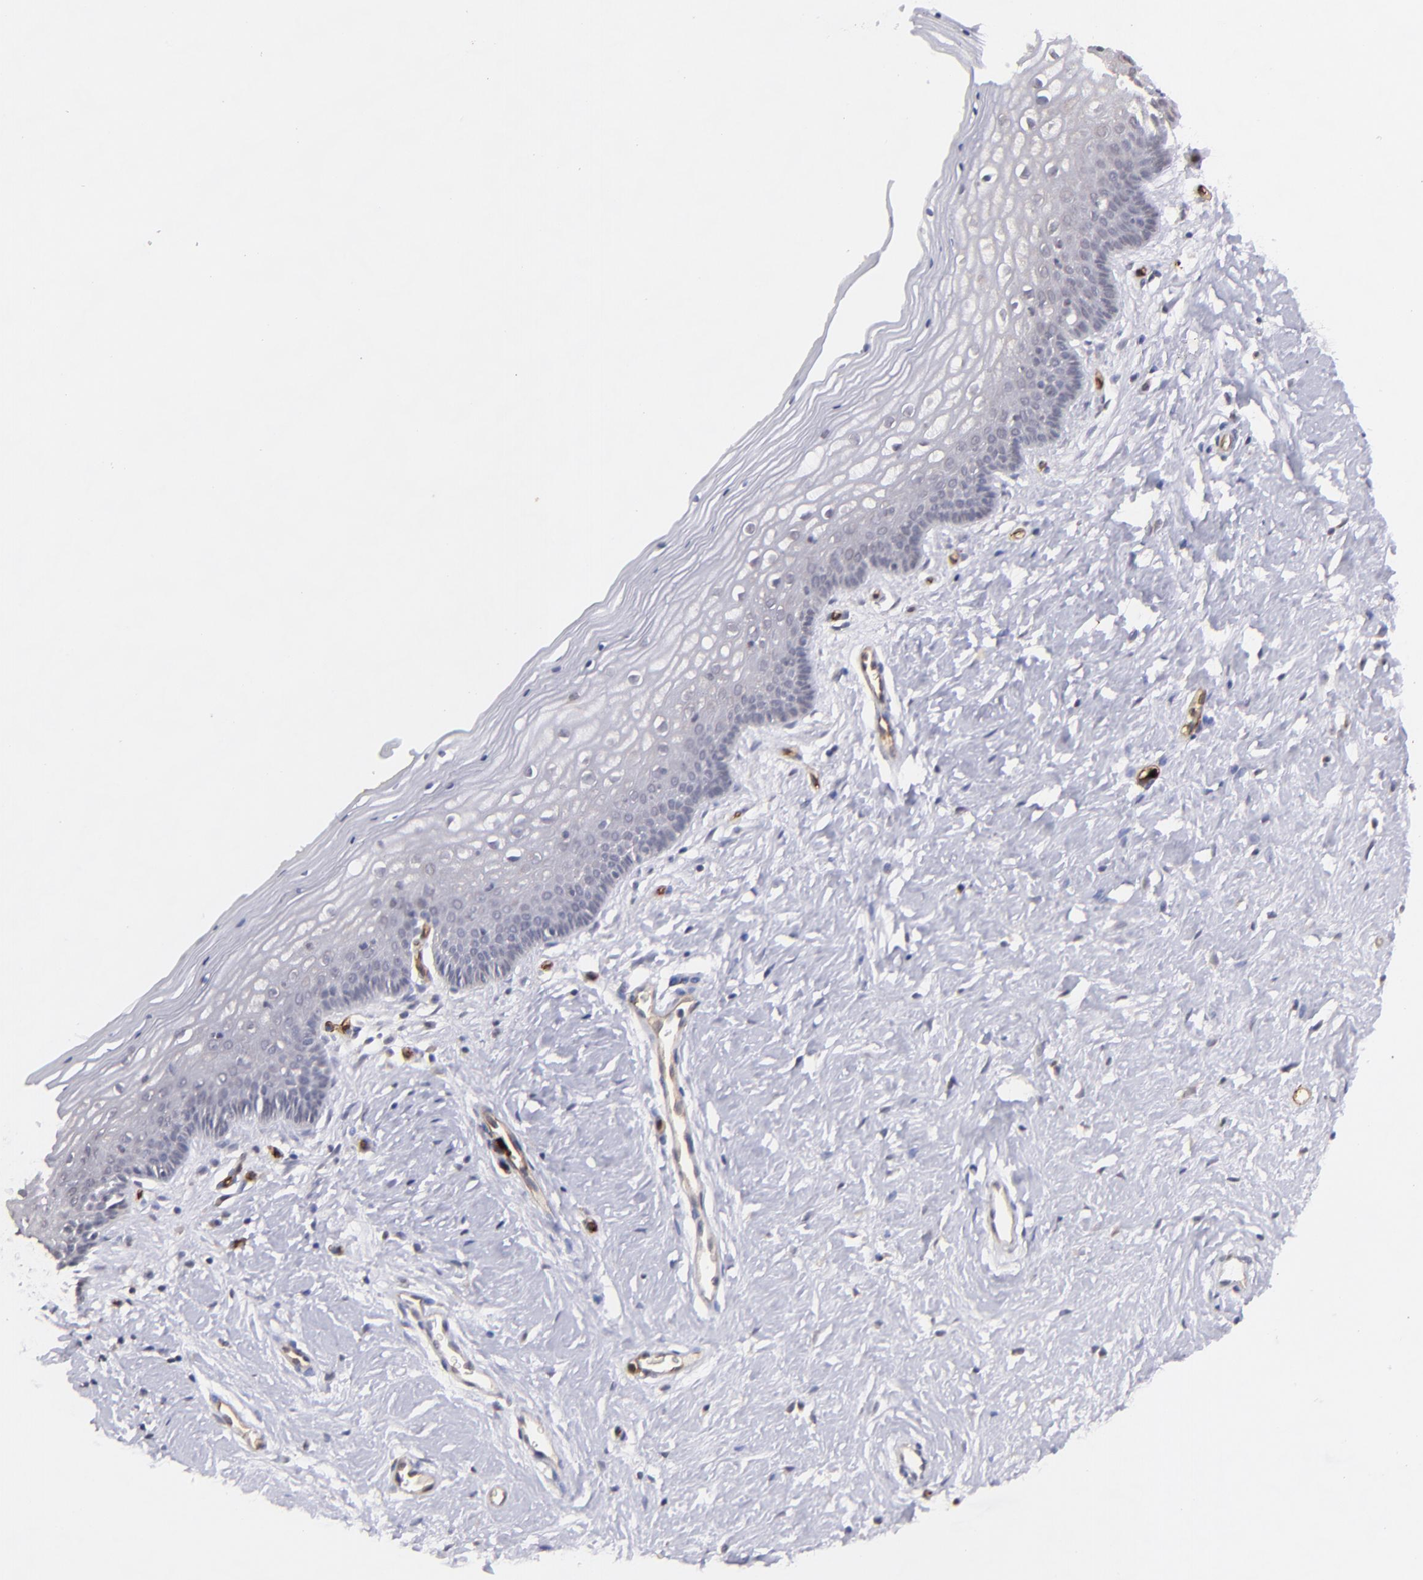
{"staining": {"intensity": "negative", "quantity": "none", "location": "none"}, "tissue": "vagina", "cell_type": "Squamous epithelial cells", "image_type": "normal", "snomed": [{"axis": "morphology", "description": "Normal tissue, NOS"}, {"axis": "topography", "description": "Vagina"}], "caption": "The photomicrograph reveals no staining of squamous epithelial cells in unremarkable vagina.", "gene": "DYSF", "patient": {"sex": "female", "age": 46}}